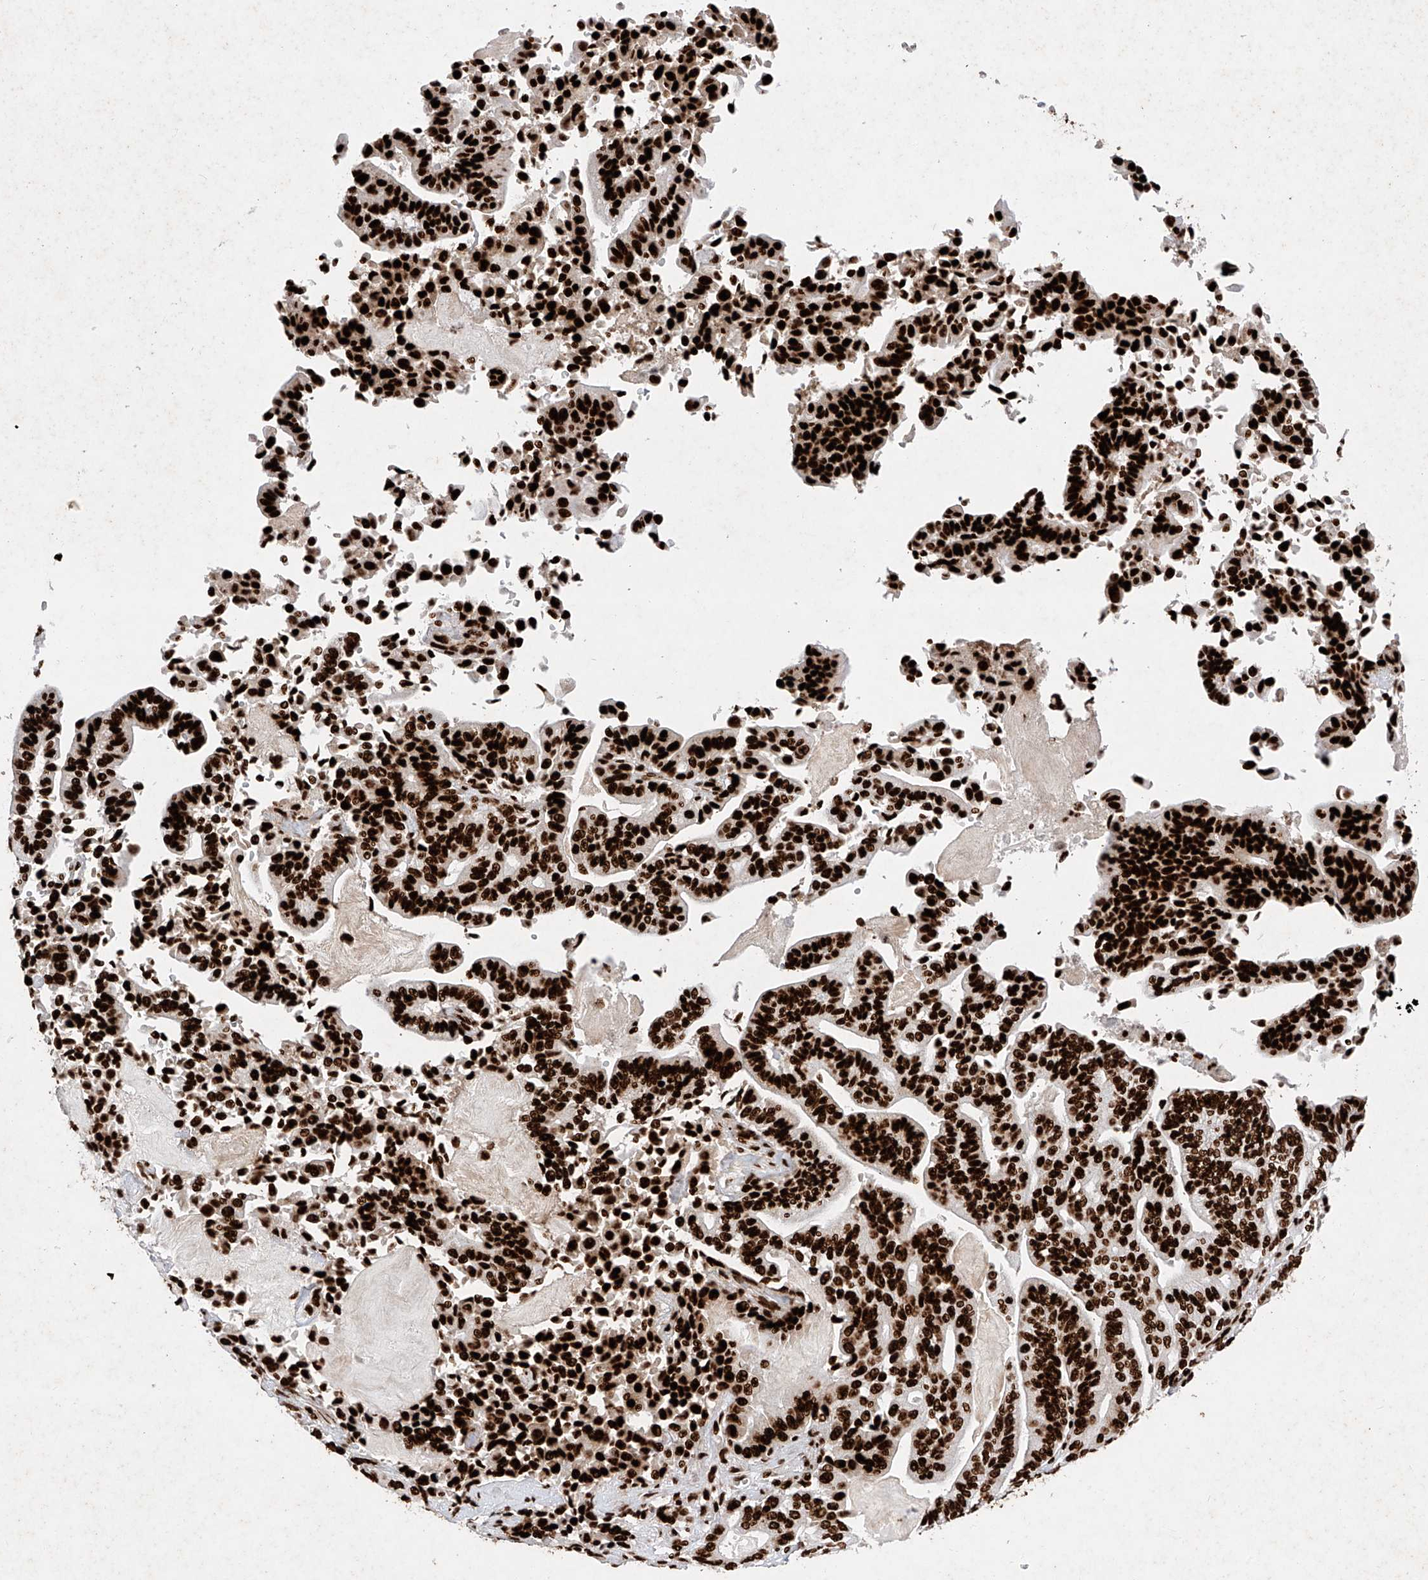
{"staining": {"intensity": "strong", "quantity": ">75%", "location": "nuclear"}, "tissue": "pancreatic cancer", "cell_type": "Tumor cells", "image_type": "cancer", "snomed": [{"axis": "morphology", "description": "Normal tissue, NOS"}, {"axis": "morphology", "description": "Adenocarcinoma, NOS"}, {"axis": "topography", "description": "Pancreas"}], "caption": "Tumor cells reveal high levels of strong nuclear staining in approximately >75% of cells in human adenocarcinoma (pancreatic).", "gene": "SRSF6", "patient": {"sex": "male", "age": 63}}